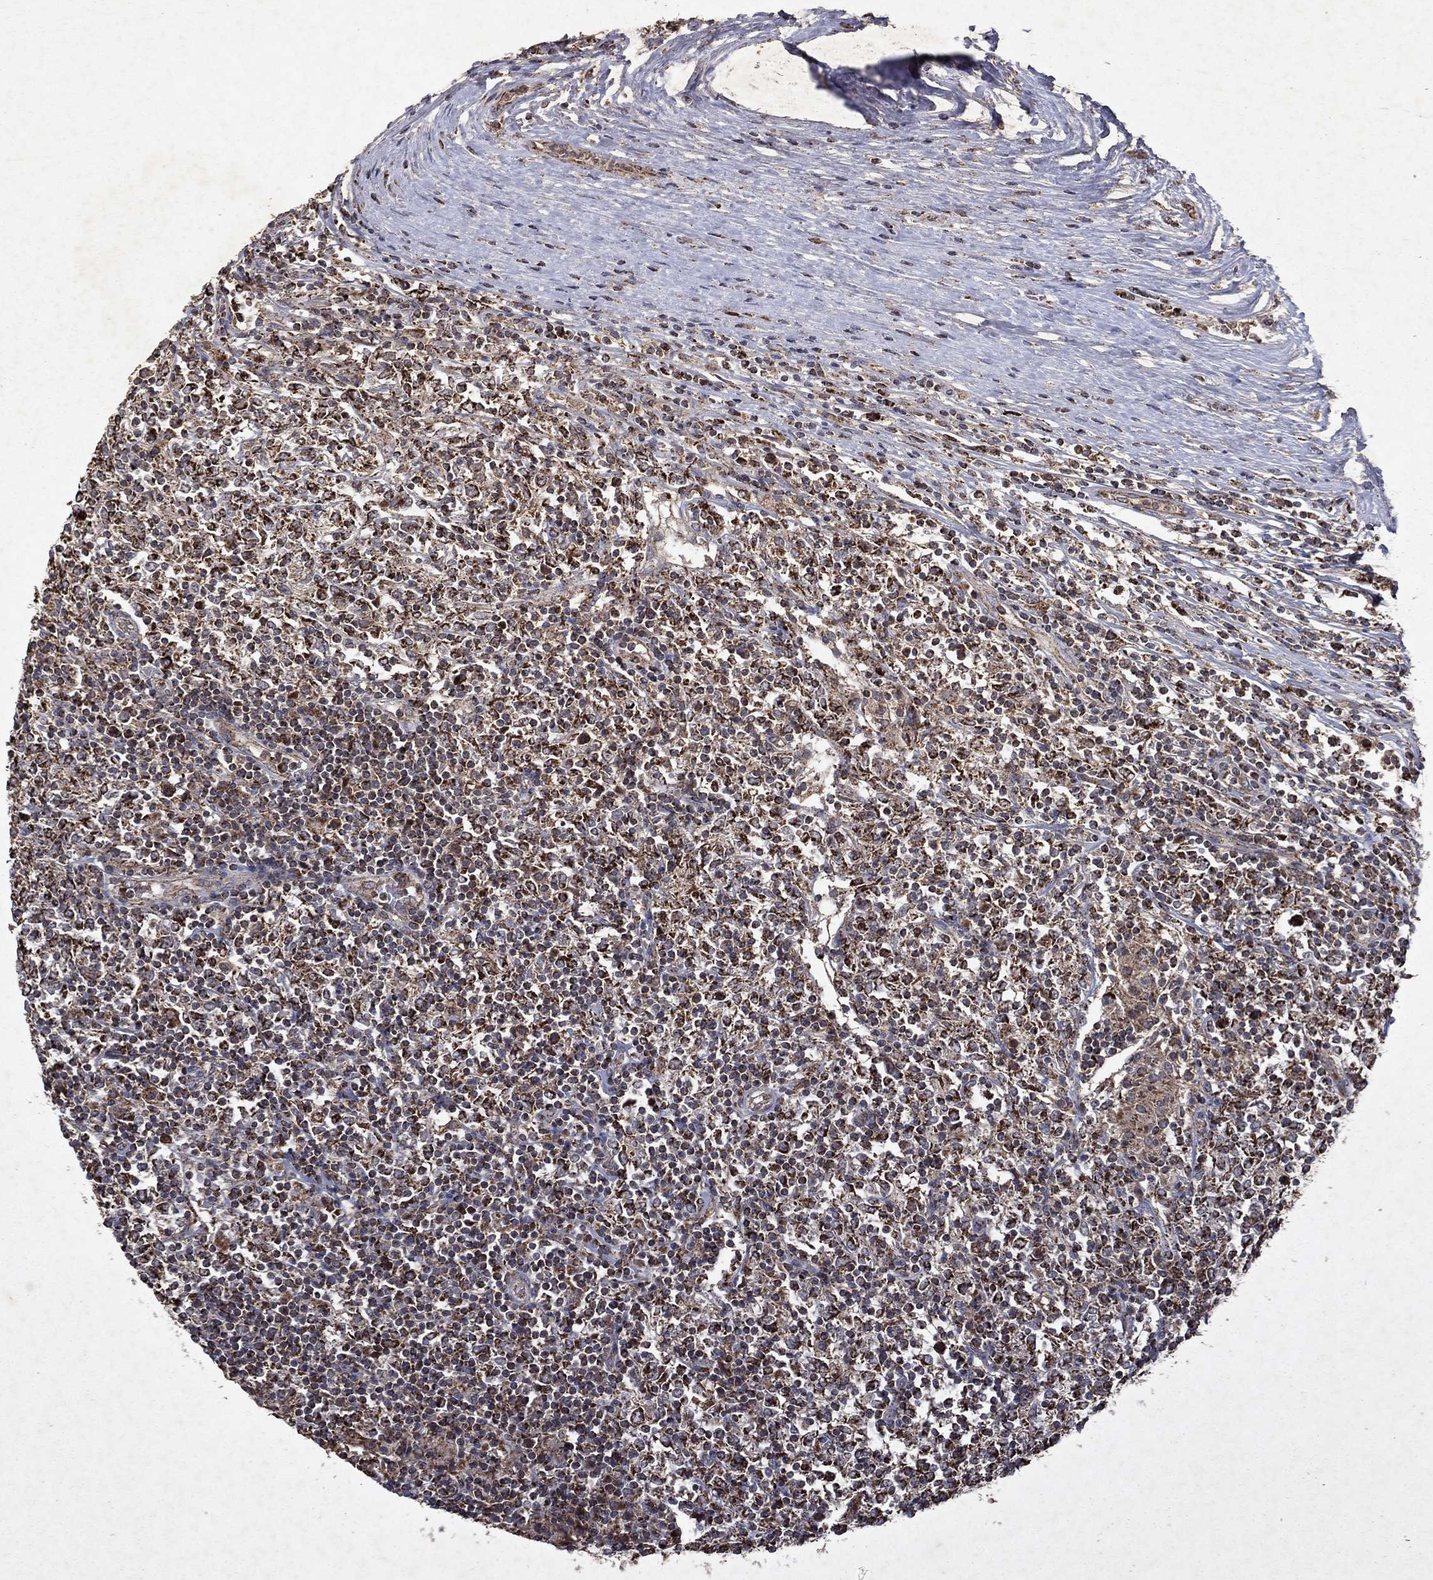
{"staining": {"intensity": "strong", "quantity": ">75%", "location": "cytoplasmic/membranous"}, "tissue": "lymphoma", "cell_type": "Tumor cells", "image_type": "cancer", "snomed": [{"axis": "morphology", "description": "Malignant lymphoma, non-Hodgkin's type, High grade"}, {"axis": "topography", "description": "Lymph node"}], "caption": "Immunohistochemical staining of high-grade malignant lymphoma, non-Hodgkin's type displays high levels of strong cytoplasmic/membranous protein staining in about >75% of tumor cells. (DAB (3,3'-diaminobenzidine) IHC, brown staining for protein, blue staining for nuclei).", "gene": "PYROXD2", "patient": {"sex": "female", "age": 84}}